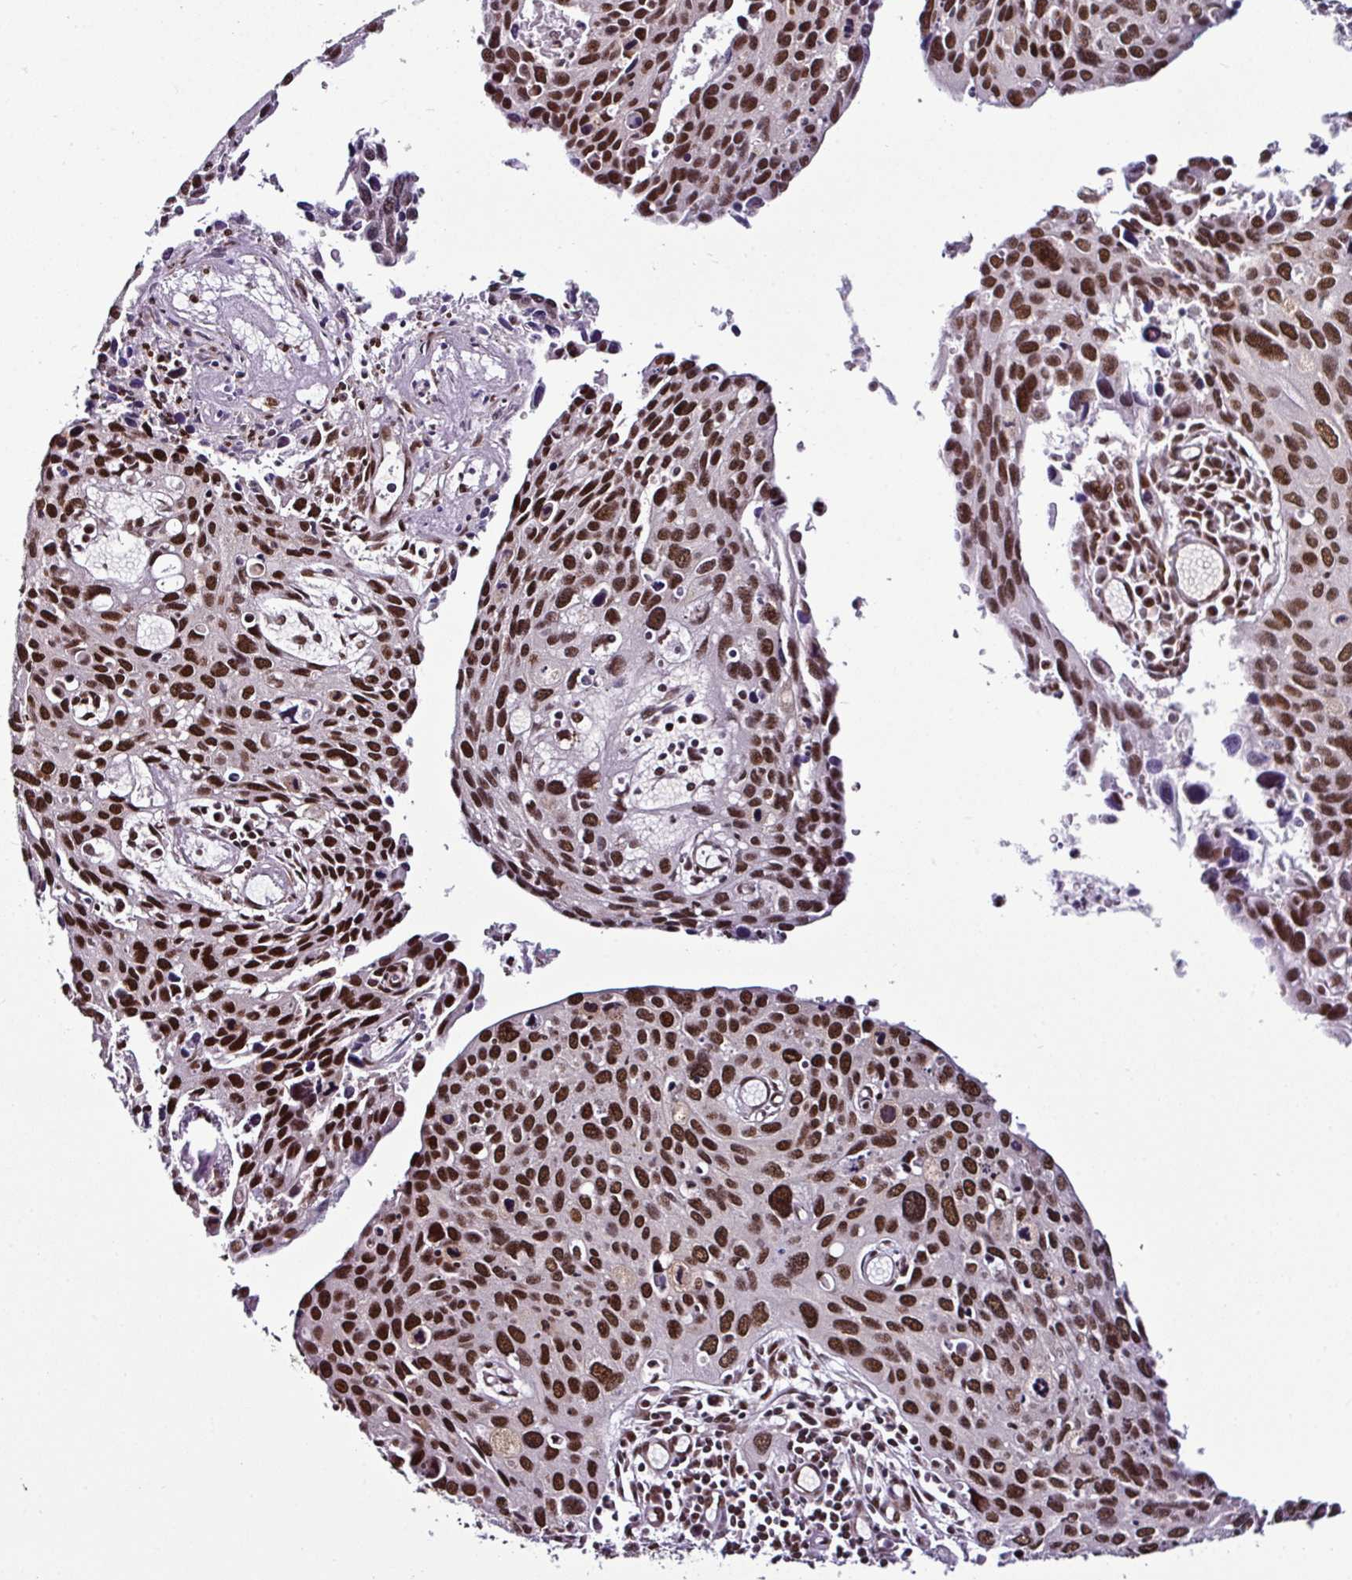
{"staining": {"intensity": "strong", "quantity": ">75%", "location": "nuclear"}, "tissue": "cervical cancer", "cell_type": "Tumor cells", "image_type": "cancer", "snomed": [{"axis": "morphology", "description": "Squamous cell carcinoma, NOS"}, {"axis": "topography", "description": "Cervix"}], "caption": "The image shows immunohistochemical staining of cervical squamous cell carcinoma. There is strong nuclear staining is present in approximately >75% of tumor cells.", "gene": "MORF4L2", "patient": {"sex": "female", "age": 55}}